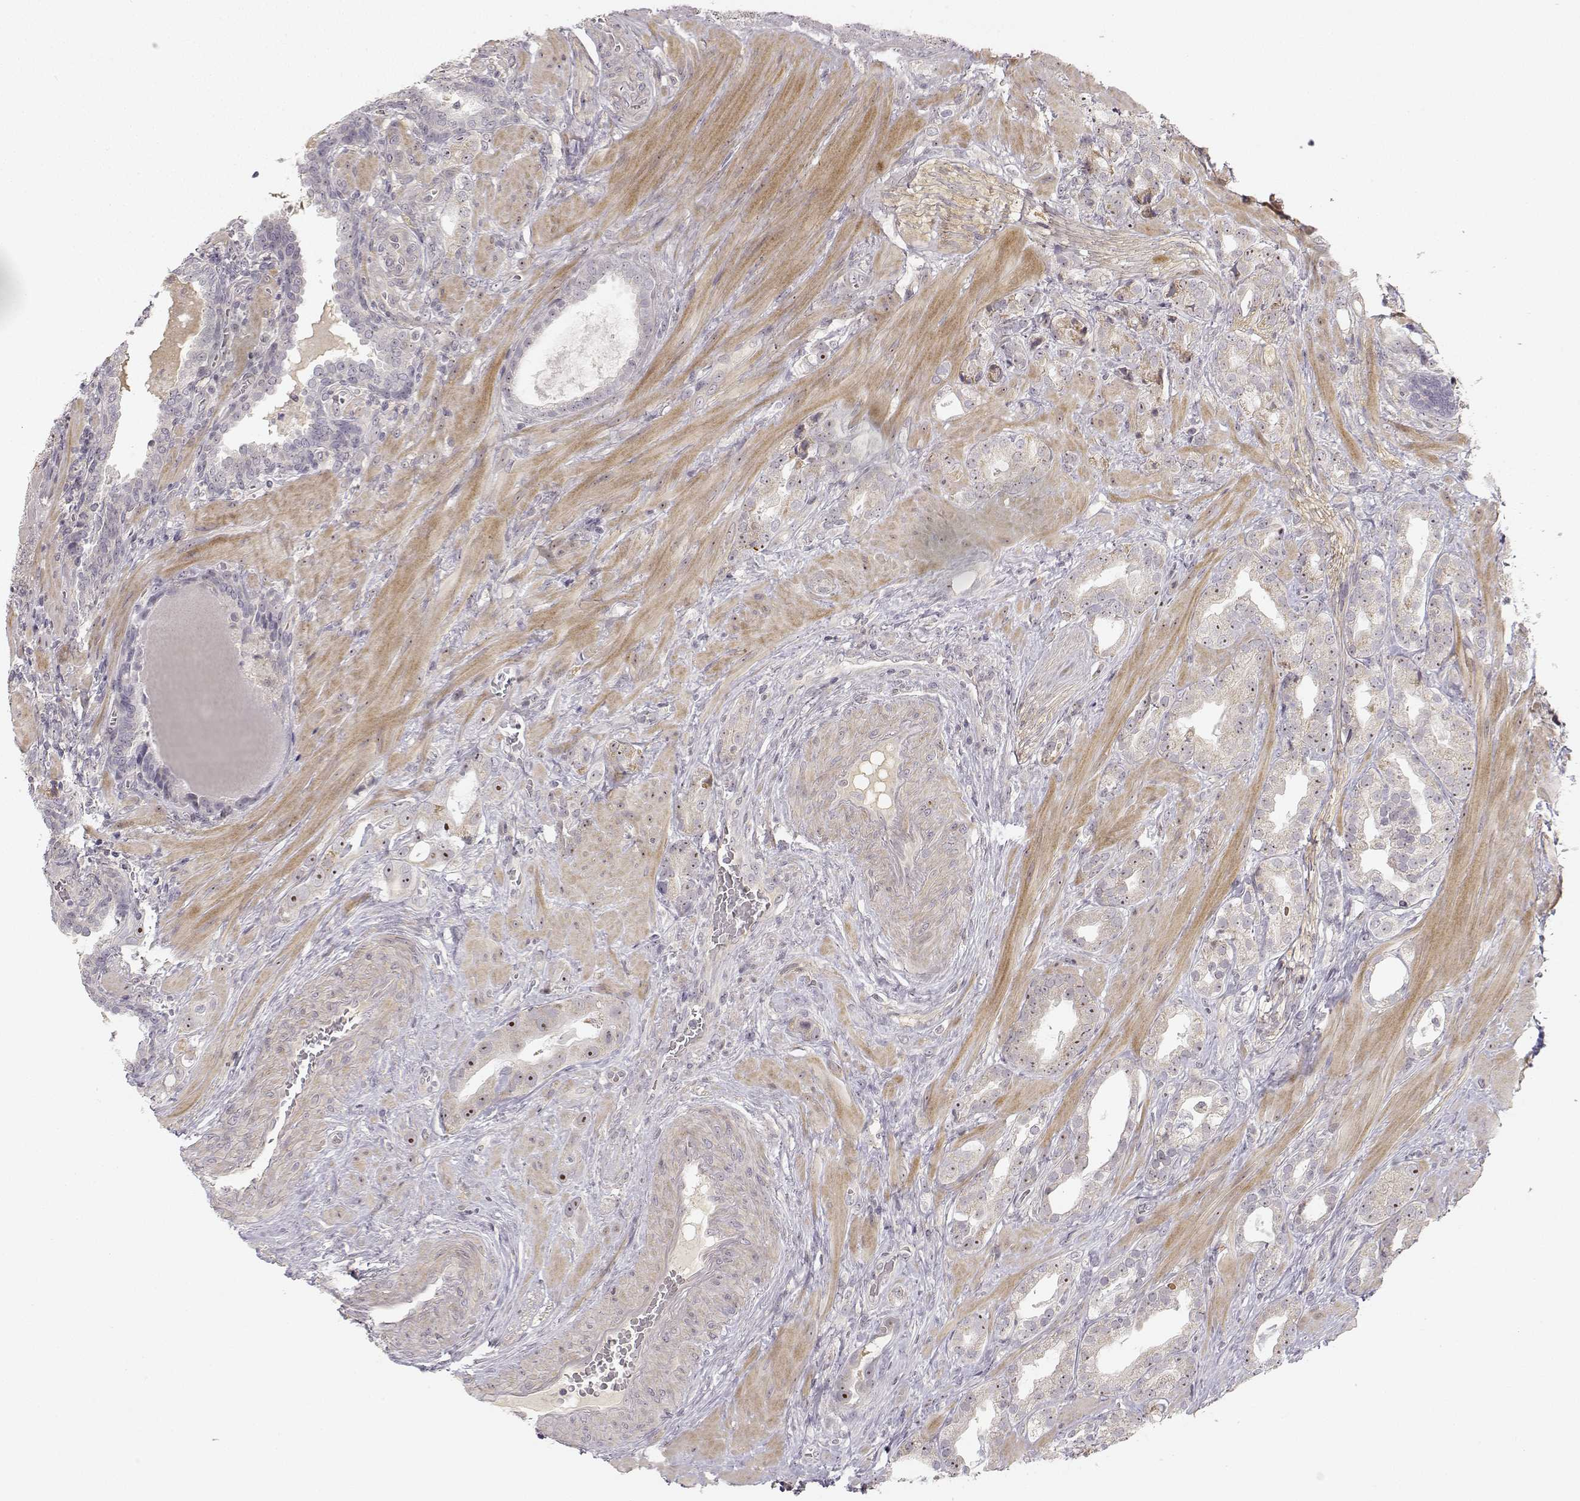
{"staining": {"intensity": "weak", "quantity": ">75%", "location": "cytoplasmic/membranous,nuclear"}, "tissue": "prostate cancer", "cell_type": "Tumor cells", "image_type": "cancer", "snomed": [{"axis": "morphology", "description": "Adenocarcinoma, NOS"}, {"axis": "topography", "description": "Prostate"}], "caption": "Immunohistochemical staining of human prostate adenocarcinoma reveals low levels of weak cytoplasmic/membranous and nuclear expression in about >75% of tumor cells.", "gene": "MED12L", "patient": {"sex": "male", "age": 57}}